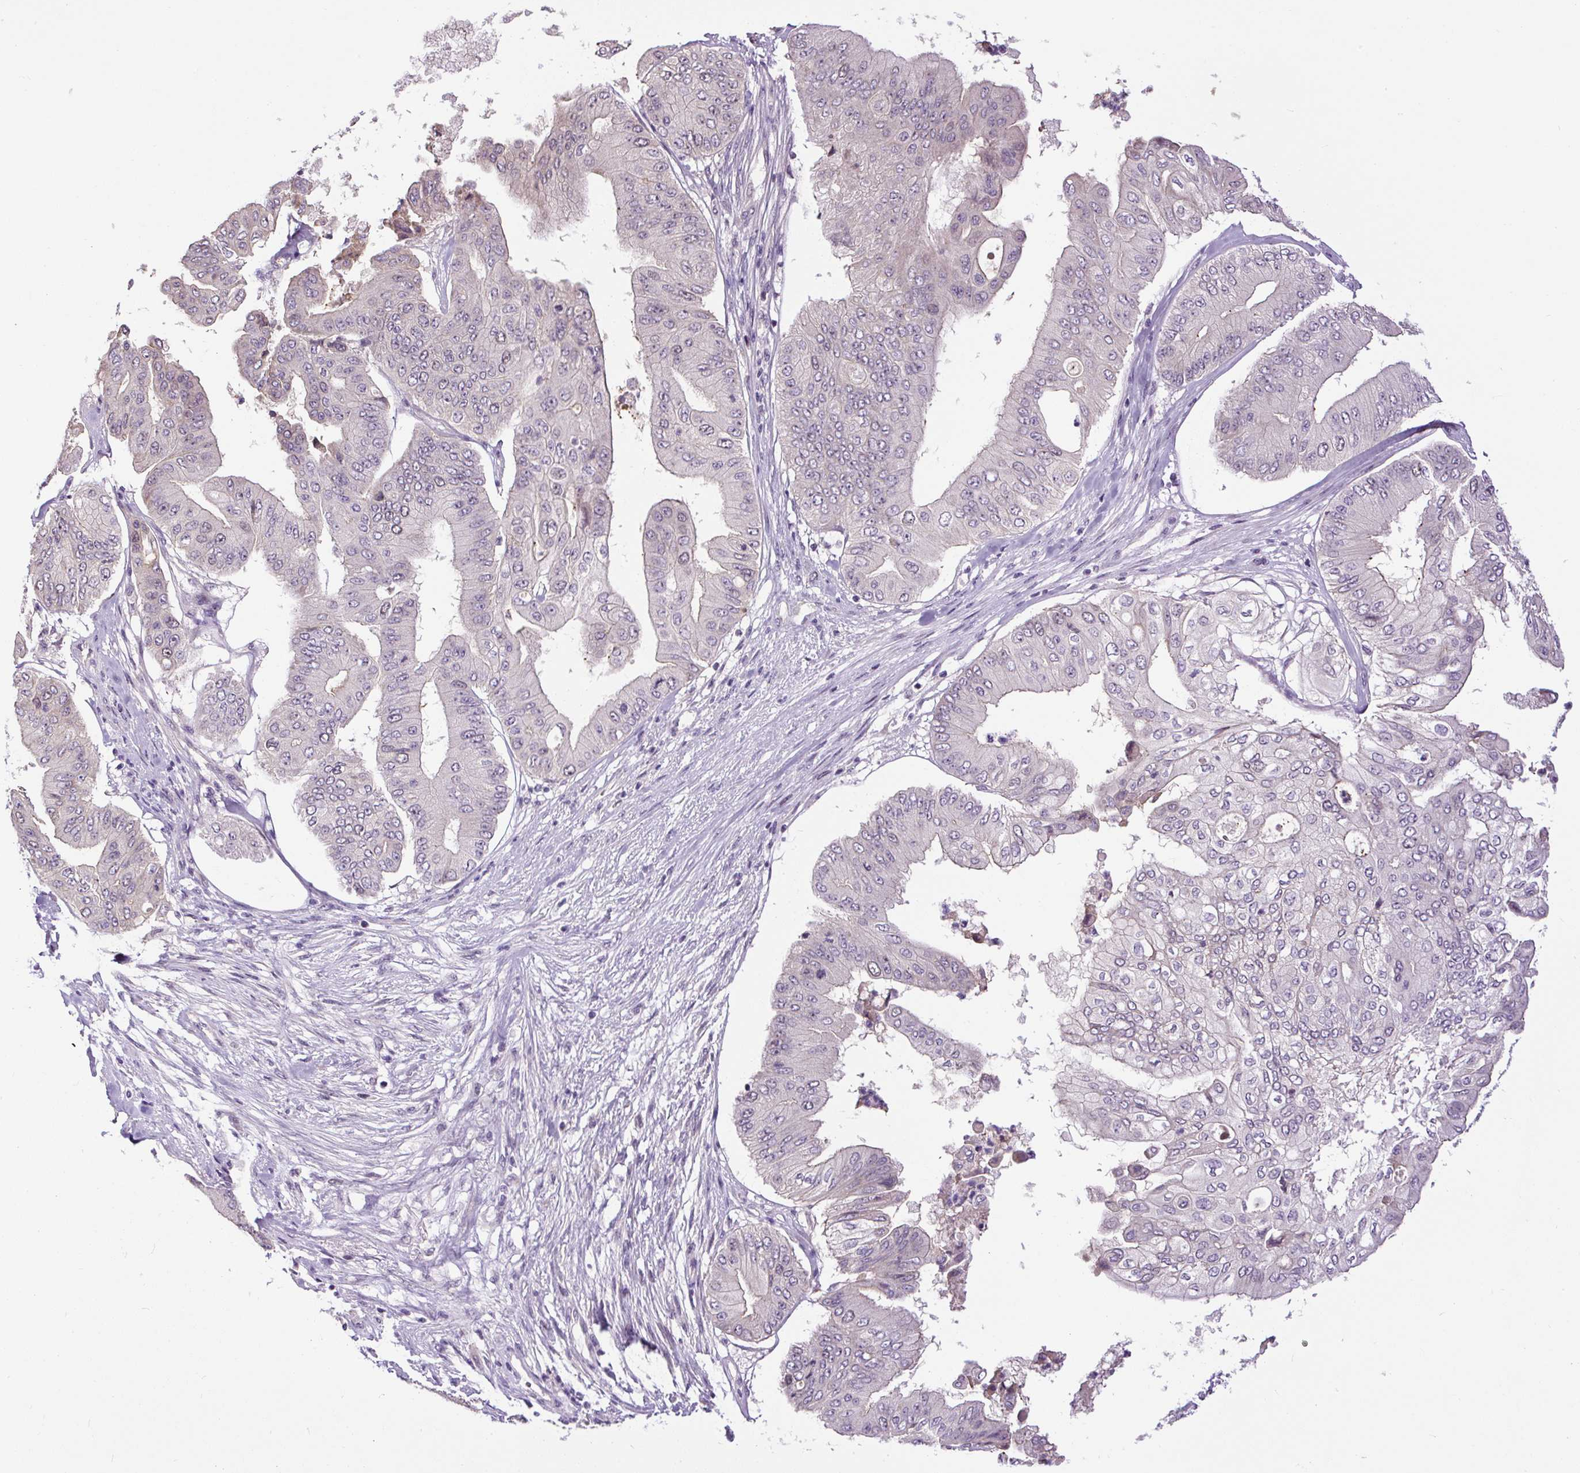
{"staining": {"intensity": "weak", "quantity": "<25%", "location": "nuclear"}, "tissue": "pancreatic cancer", "cell_type": "Tumor cells", "image_type": "cancer", "snomed": [{"axis": "morphology", "description": "Adenocarcinoma, NOS"}, {"axis": "topography", "description": "Pancreas"}], "caption": "Immunohistochemistry micrograph of adenocarcinoma (pancreatic) stained for a protein (brown), which shows no expression in tumor cells.", "gene": "RACGAP1", "patient": {"sex": "female", "age": 77}}